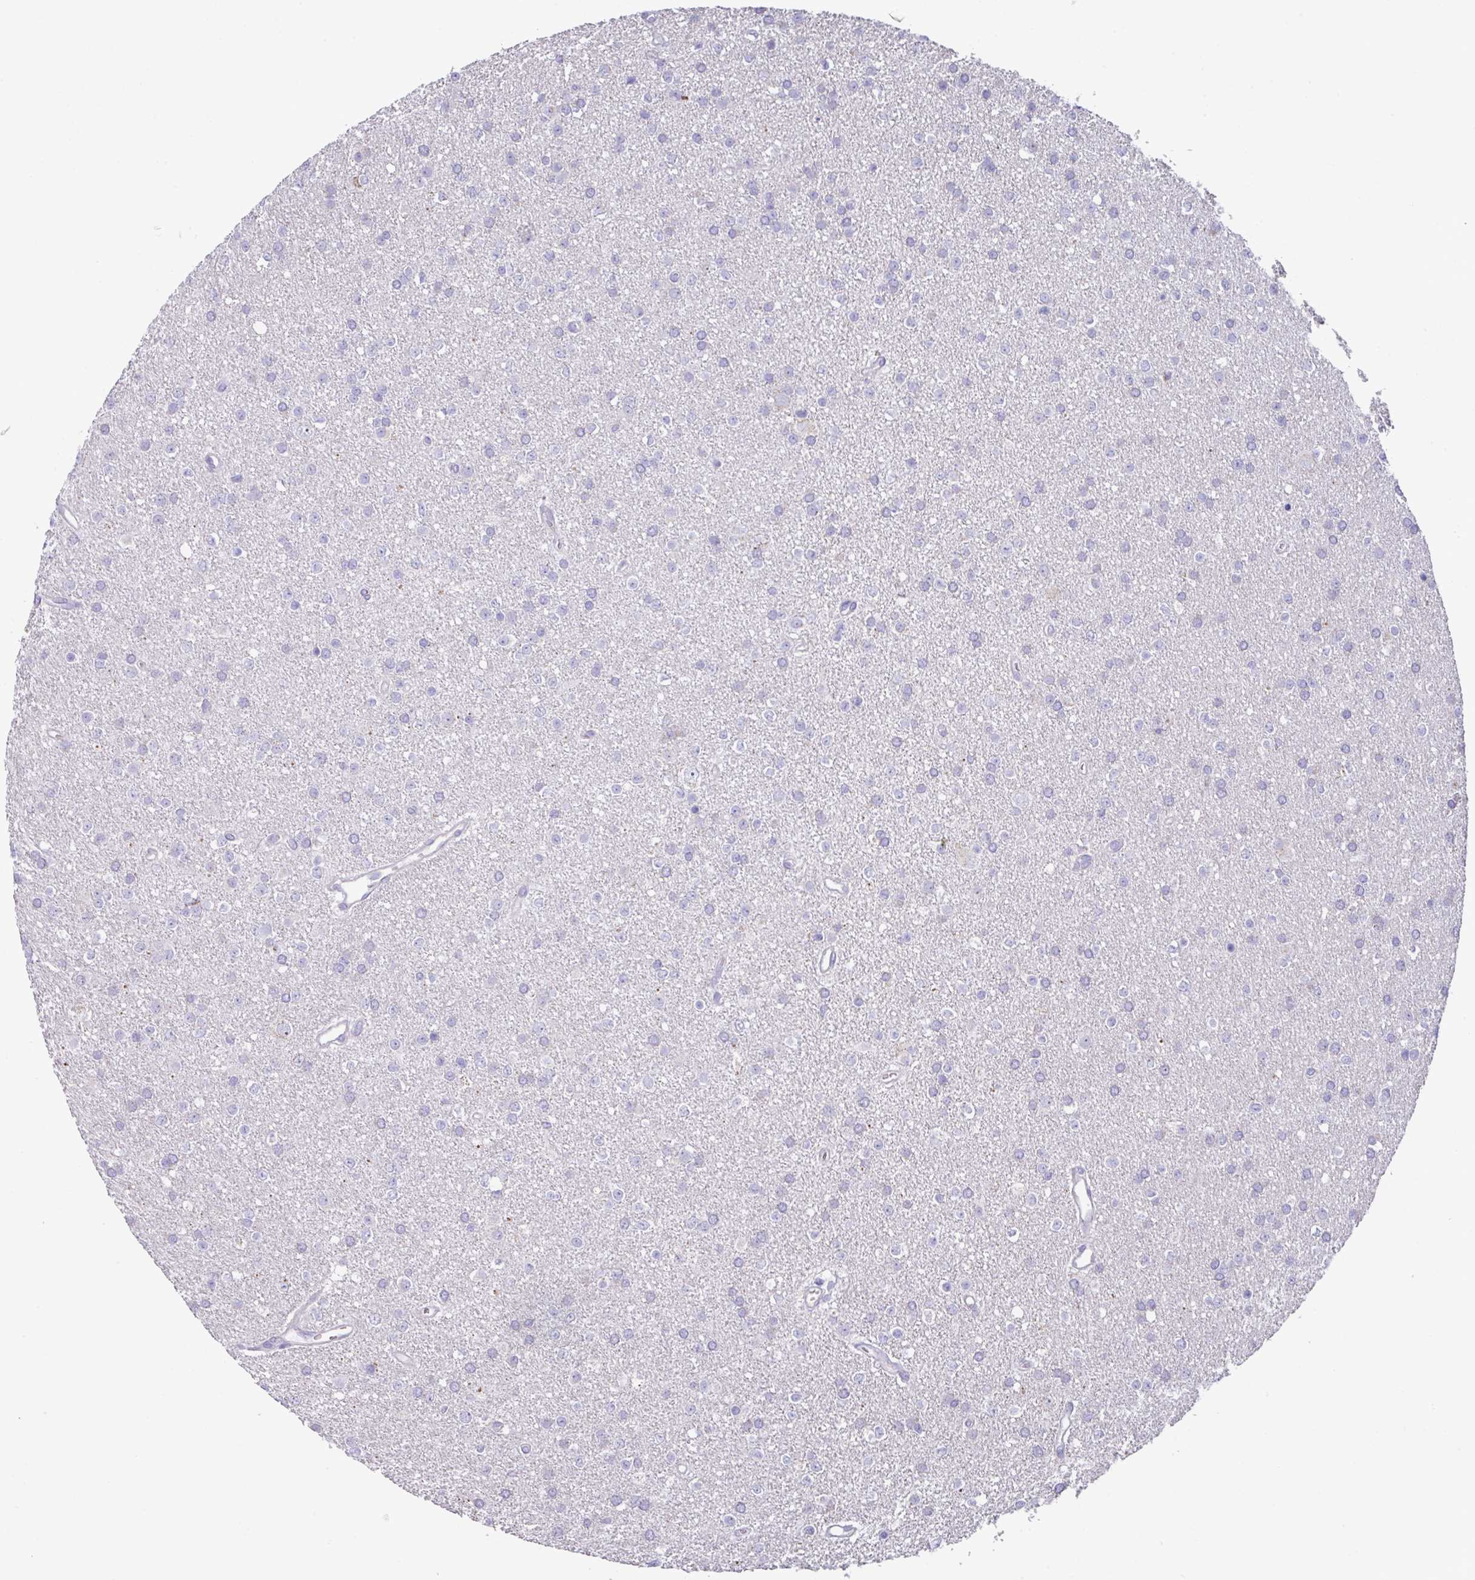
{"staining": {"intensity": "negative", "quantity": "none", "location": "none"}, "tissue": "glioma", "cell_type": "Tumor cells", "image_type": "cancer", "snomed": [{"axis": "morphology", "description": "Glioma, malignant, Low grade"}, {"axis": "topography", "description": "Brain"}], "caption": "Immunohistochemistry (IHC) image of neoplastic tissue: glioma stained with DAB (3,3'-diaminobenzidine) shows no significant protein staining in tumor cells.", "gene": "MT-ND4", "patient": {"sex": "female", "age": 34}}